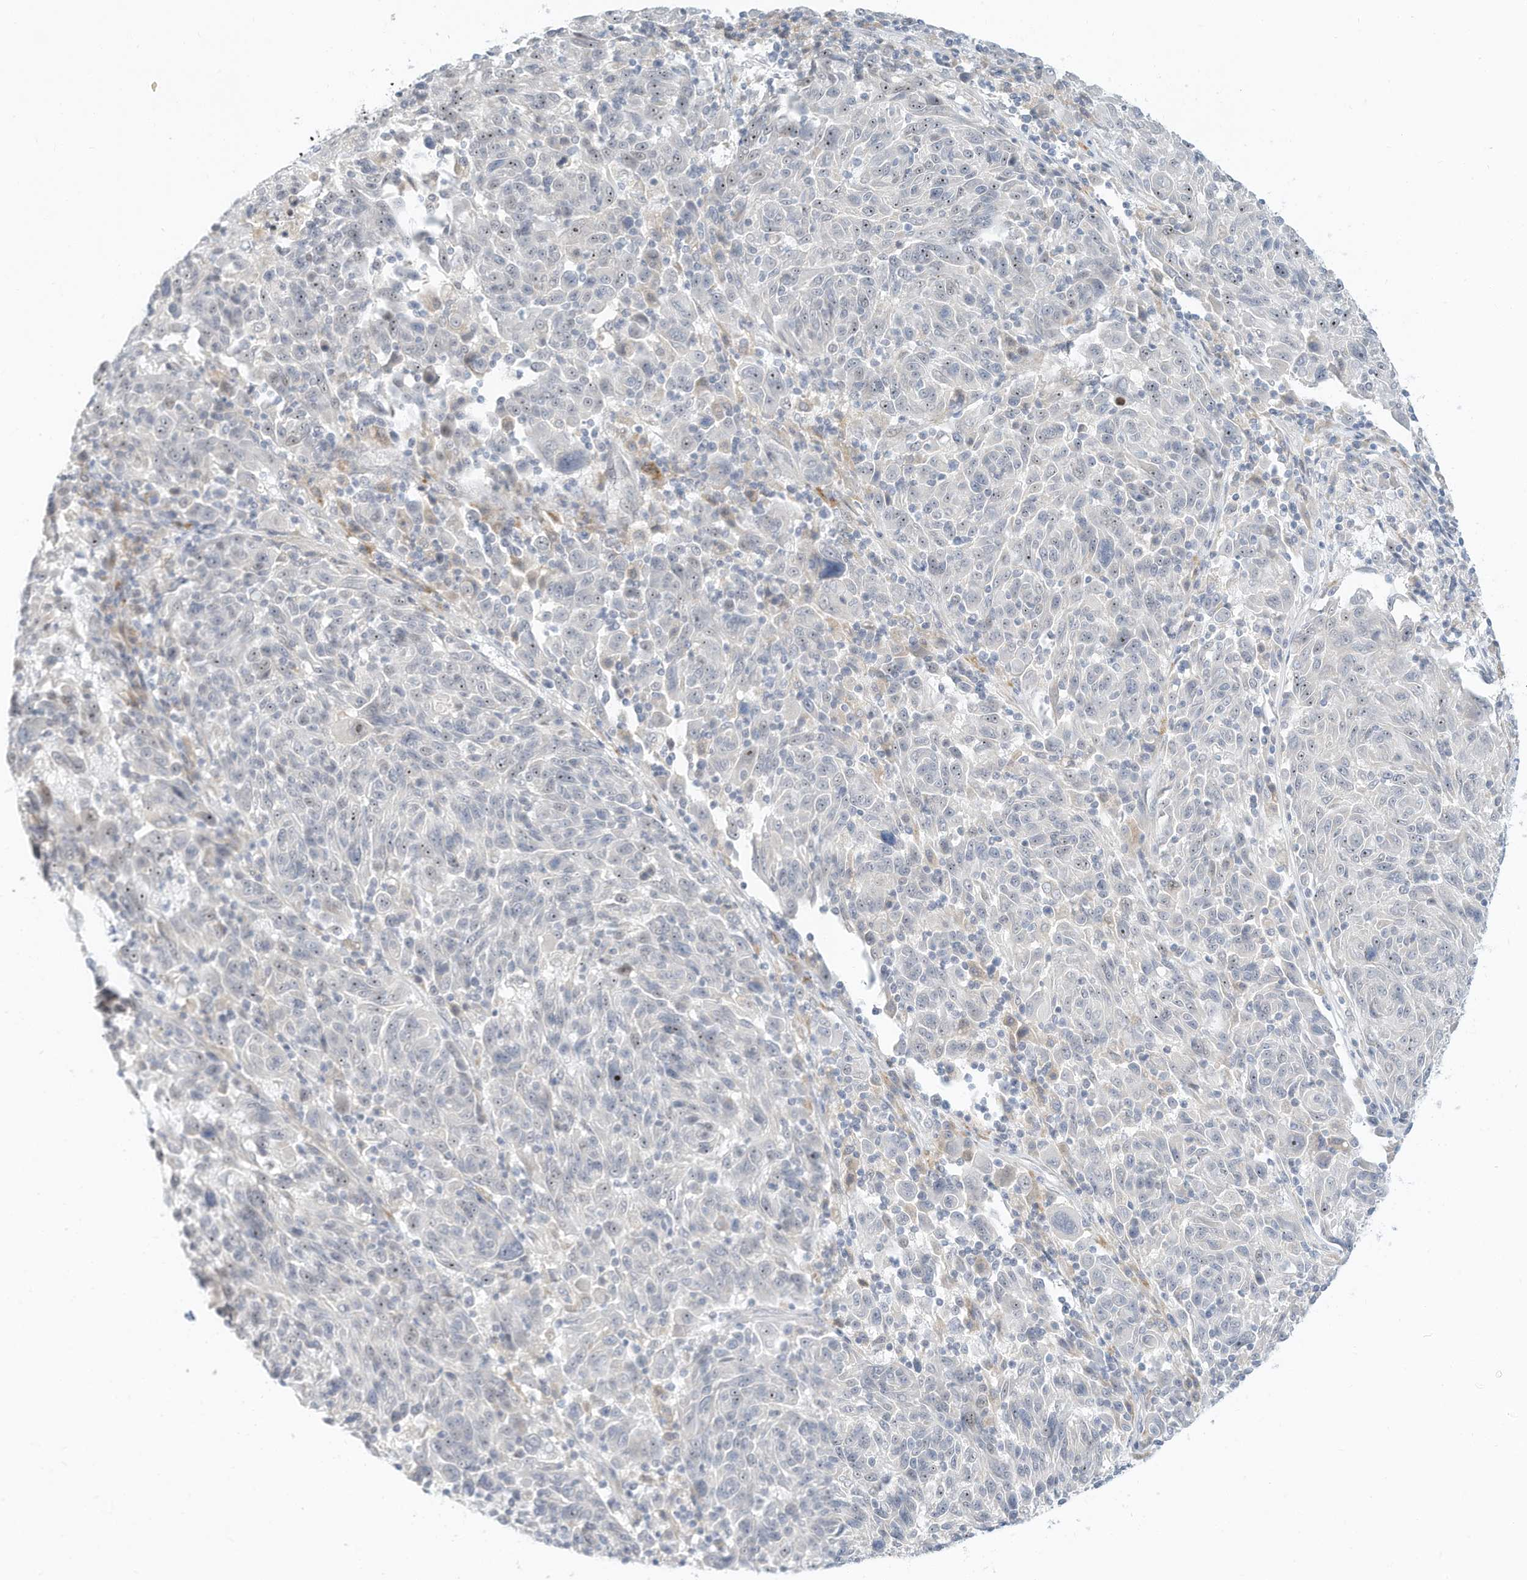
{"staining": {"intensity": "moderate", "quantity": "25%-75%", "location": "nuclear"}, "tissue": "melanoma", "cell_type": "Tumor cells", "image_type": "cancer", "snomed": [{"axis": "morphology", "description": "Malignant melanoma, NOS"}, {"axis": "topography", "description": "Skin"}], "caption": "DAB (3,3'-diaminobenzidine) immunohistochemical staining of malignant melanoma exhibits moderate nuclear protein staining in about 25%-75% of tumor cells.", "gene": "PAK6", "patient": {"sex": "male", "age": 53}}